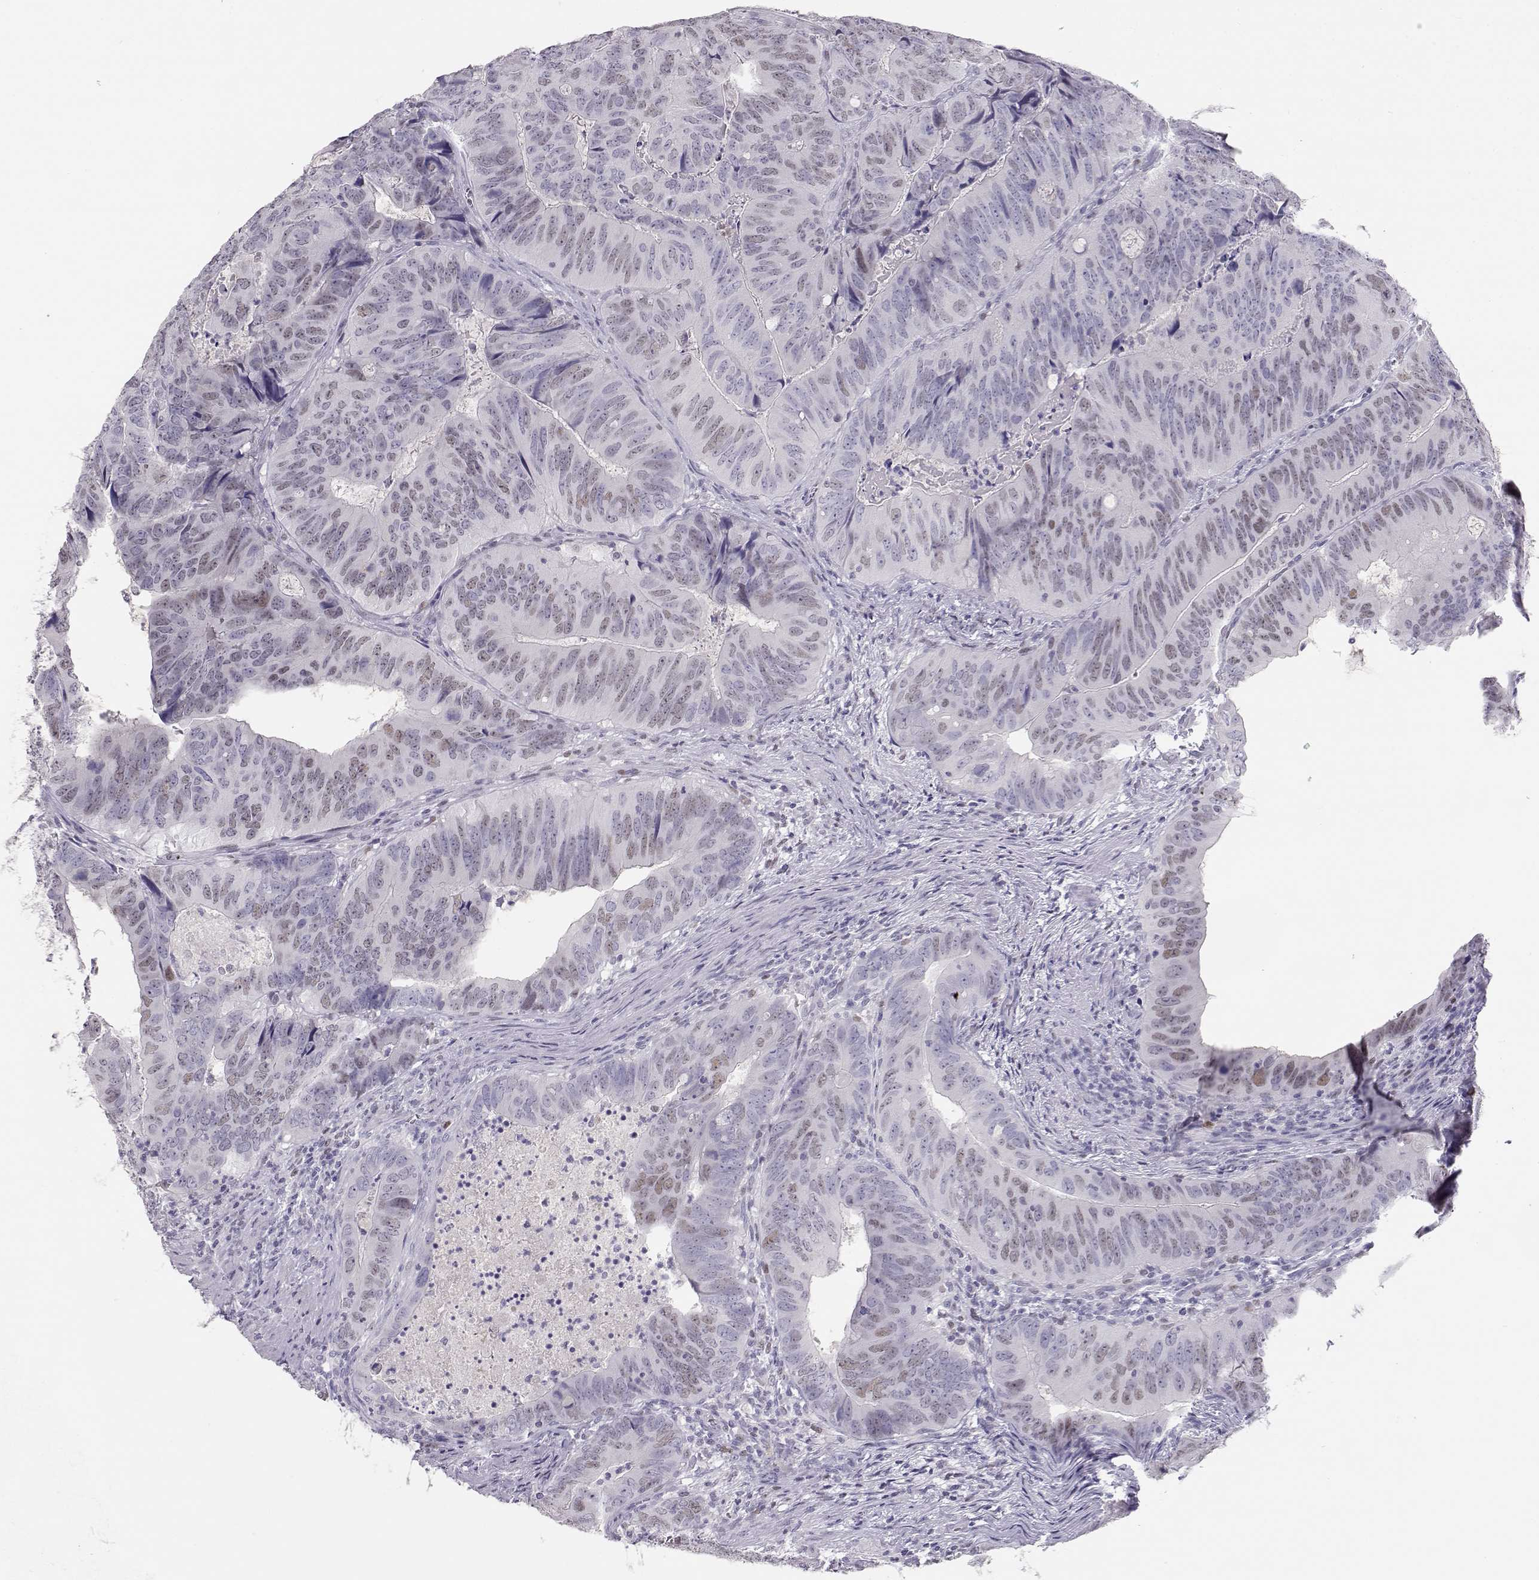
{"staining": {"intensity": "weak", "quantity": "<25%", "location": "nuclear"}, "tissue": "colorectal cancer", "cell_type": "Tumor cells", "image_type": "cancer", "snomed": [{"axis": "morphology", "description": "Adenocarcinoma, NOS"}, {"axis": "topography", "description": "Colon"}], "caption": "Tumor cells are negative for brown protein staining in colorectal cancer.", "gene": "OPN5", "patient": {"sex": "male", "age": 79}}